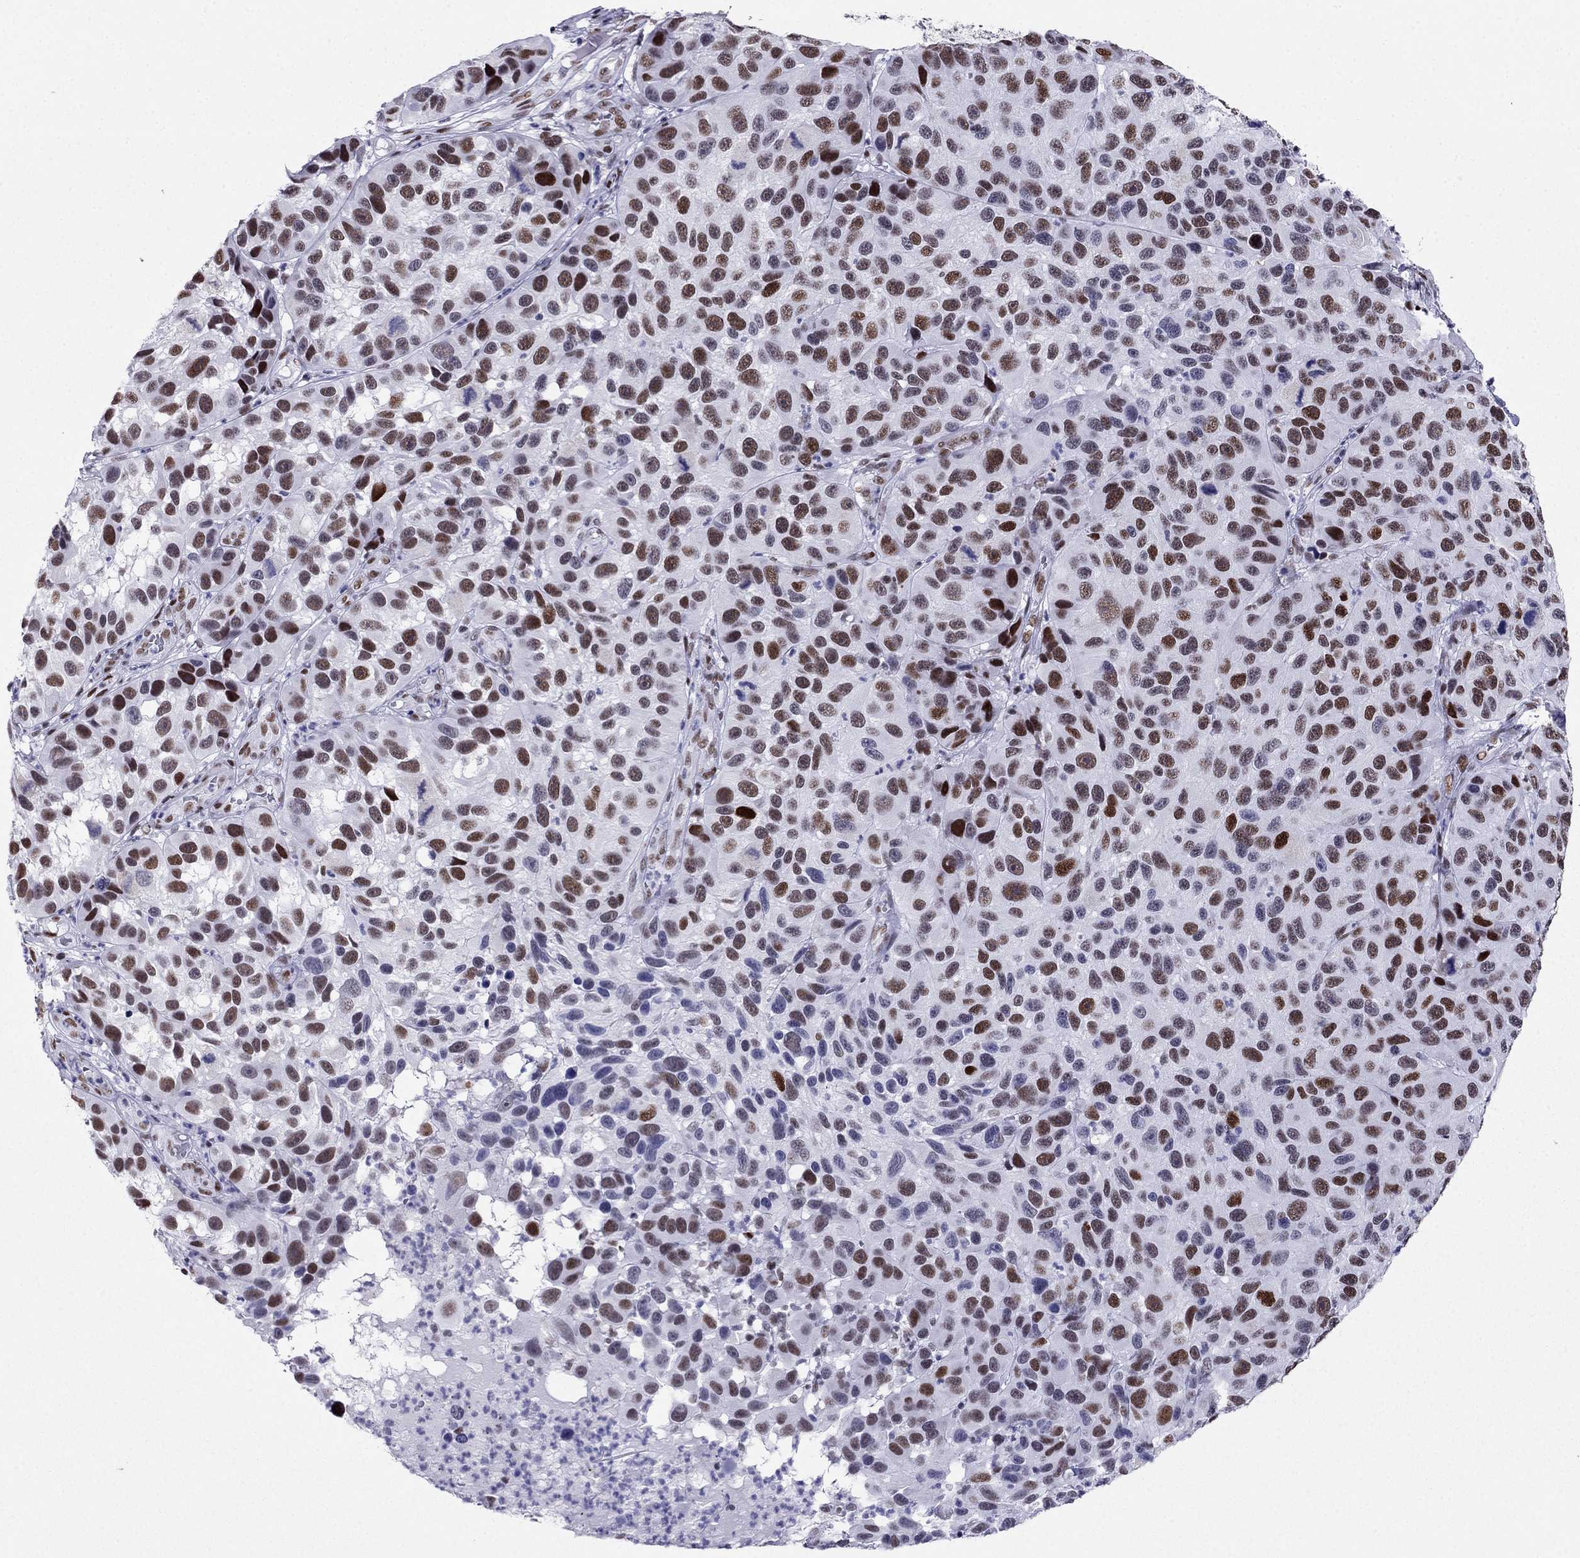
{"staining": {"intensity": "strong", "quantity": "25%-75%", "location": "nuclear"}, "tissue": "melanoma", "cell_type": "Tumor cells", "image_type": "cancer", "snomed": [{"axis": "morphology", "description": "Malignant melanoma, NOS"}, {"axis": "topography", "description": "Skin"}], "caption": "Protein staining of malignant melanoma tissue reveals strong nuclear expression in about 25%-75% of tumor cells.", "gene": "PPM1G", "patient": {"sex": "male", "age": 53}}